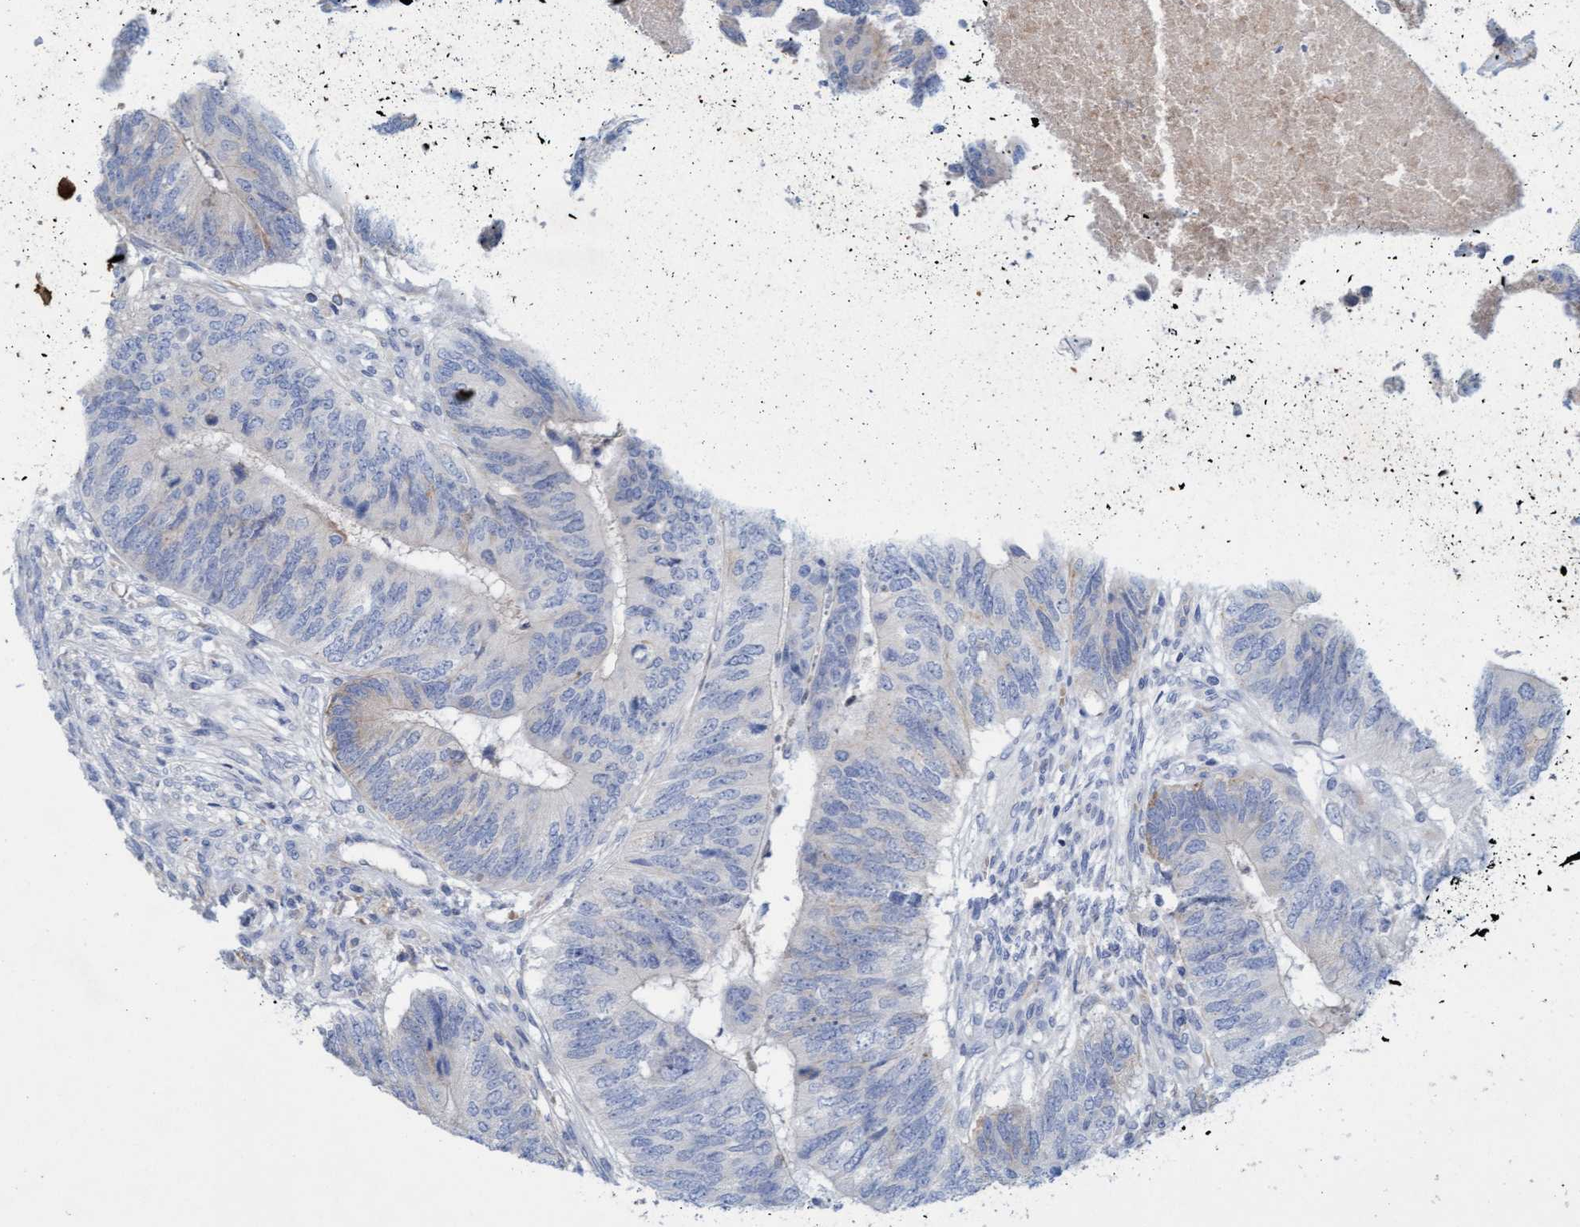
{"staining": {"intensity": "moderate", "quantity": "<25%", "location": "cytoplasmic/membranous"}, "tissue": "colorectal cancer", "cell_type": "Tumor cells", "image_type": "cancer", "snomed": [{"axis": "morphology", "description": "Adenocarcinoma, NOS"}, {"axis": "topography", "description": "Colon"}], "caption": "Approximately <25% of tumor cells in human colorectal cancer show moderate cytoplasmic/membranous protein staining as visualized by brown immunohistochemical staining.", "gene": "SIGIRR", "patient": {"sex": "female", "age": 67}}